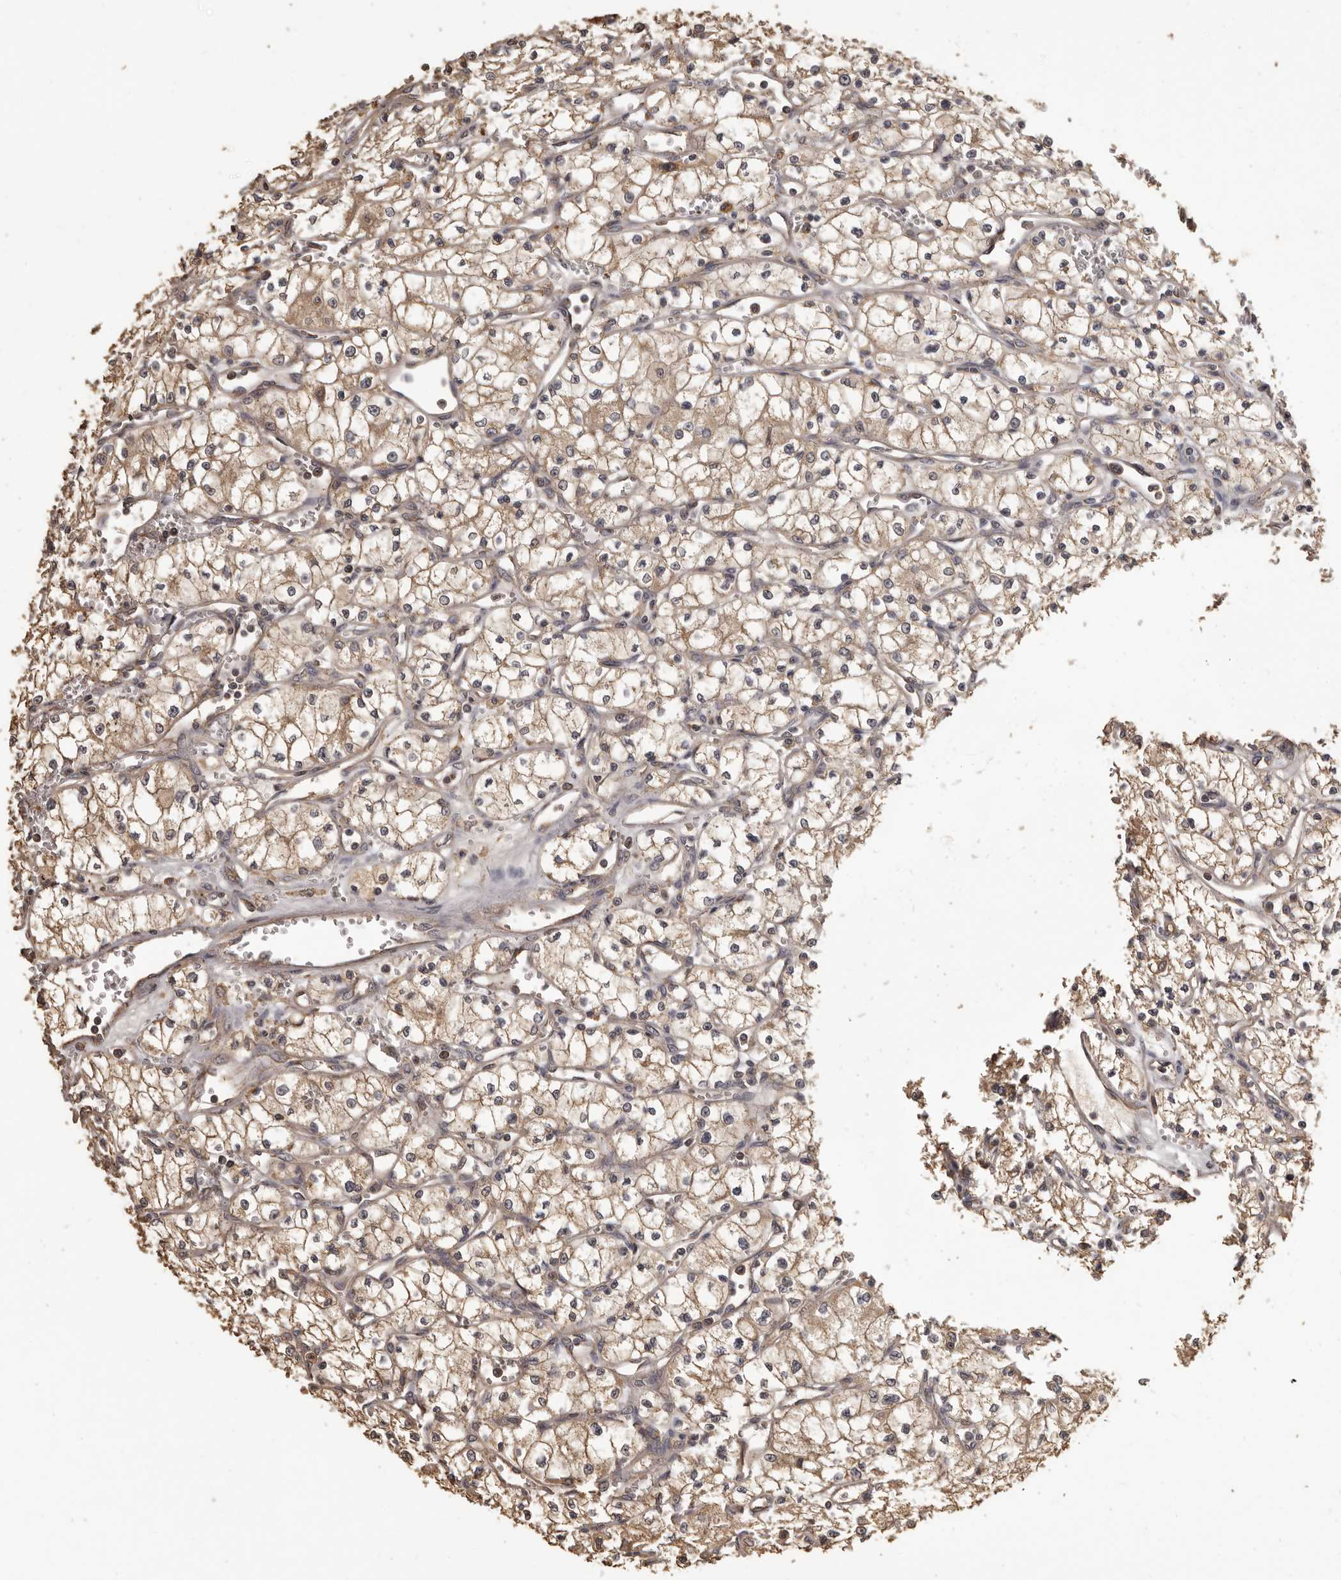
{"staining": {"intensity": "weak", "quantity": ">75%", "location": "cytoplasmic/membranous"}, "tissue": "renal cancer", "cell_type": "Tumor cells", "image_type": "cancer", "snomed": [{"axis": "morphology", "description": "Adenocarcinoma, NOS"}, {"axis": "topography", "description": "Kidney"}], "caption": "Immunohistochemistry photomicrograph of human renal adenocarcinoma stained for a protein (brown), which exhibits low levels of weak cytoplasmic/membranous staining in approximately >75% of tumor cells.", "gene": "MGAT5", "patient": {"sex": "male", "age": 59}}